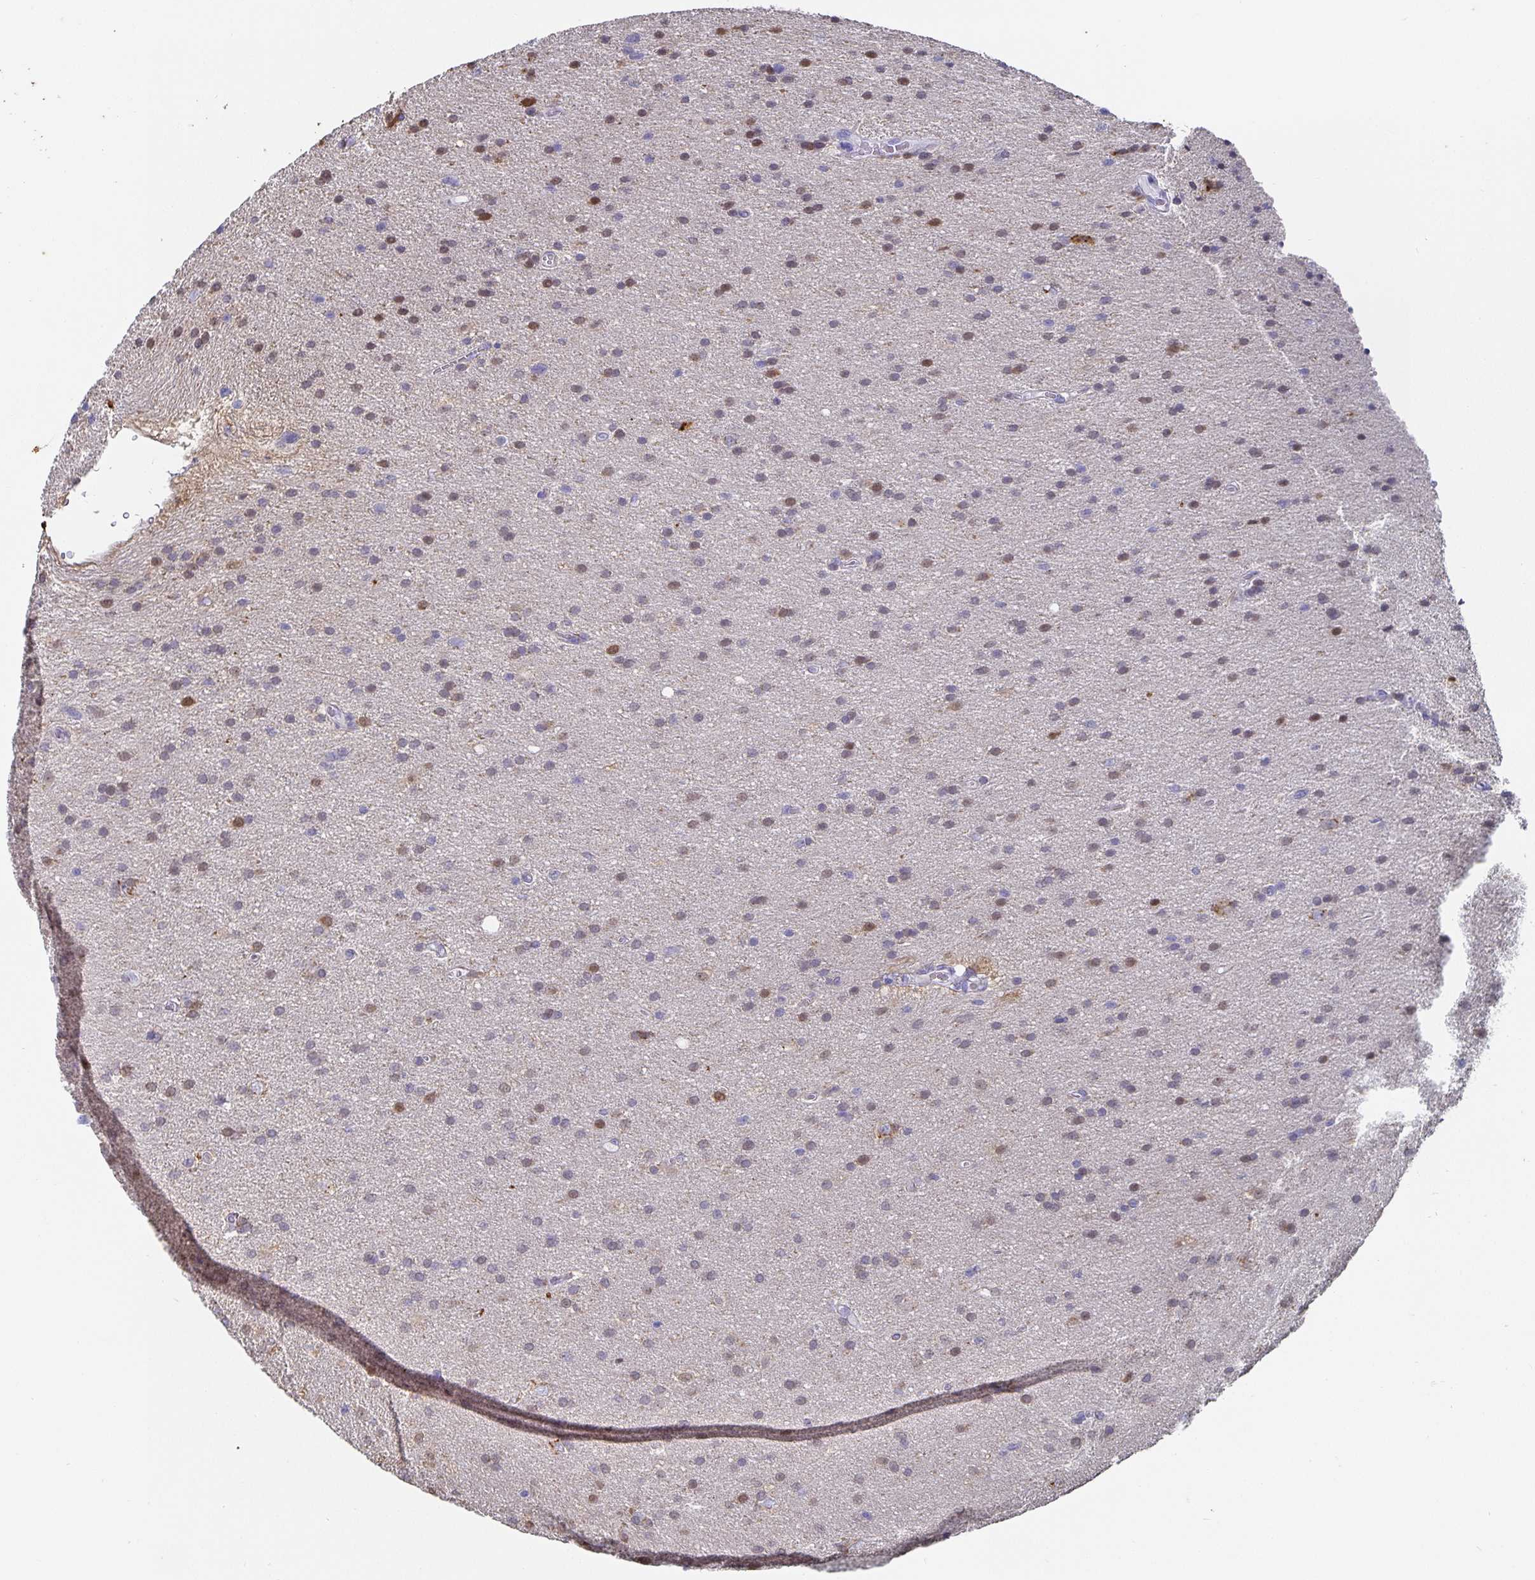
{"staining": {"intensity": "moderate", "quantity": "<25%", "location": "nuclear"}, "tissue": "glioma", "cell_type": "Tumor cells", "image_type": "cancer", "snomed": [{"axis": "morphology", "description": "Glioma, malignant, Low grade"}, {"axis": "topography", "description": "Brain"}], "caption": "Immunohistochemical staining of malignant glioma (low-grade) demonstrates low levels of moderate nuclear staining in about <25% of tumor cells. (Brightfield microscopy of DAB IHC at high magnification).", "gene": "CHGA", "patient": {"sex": "female", "age": 54}}